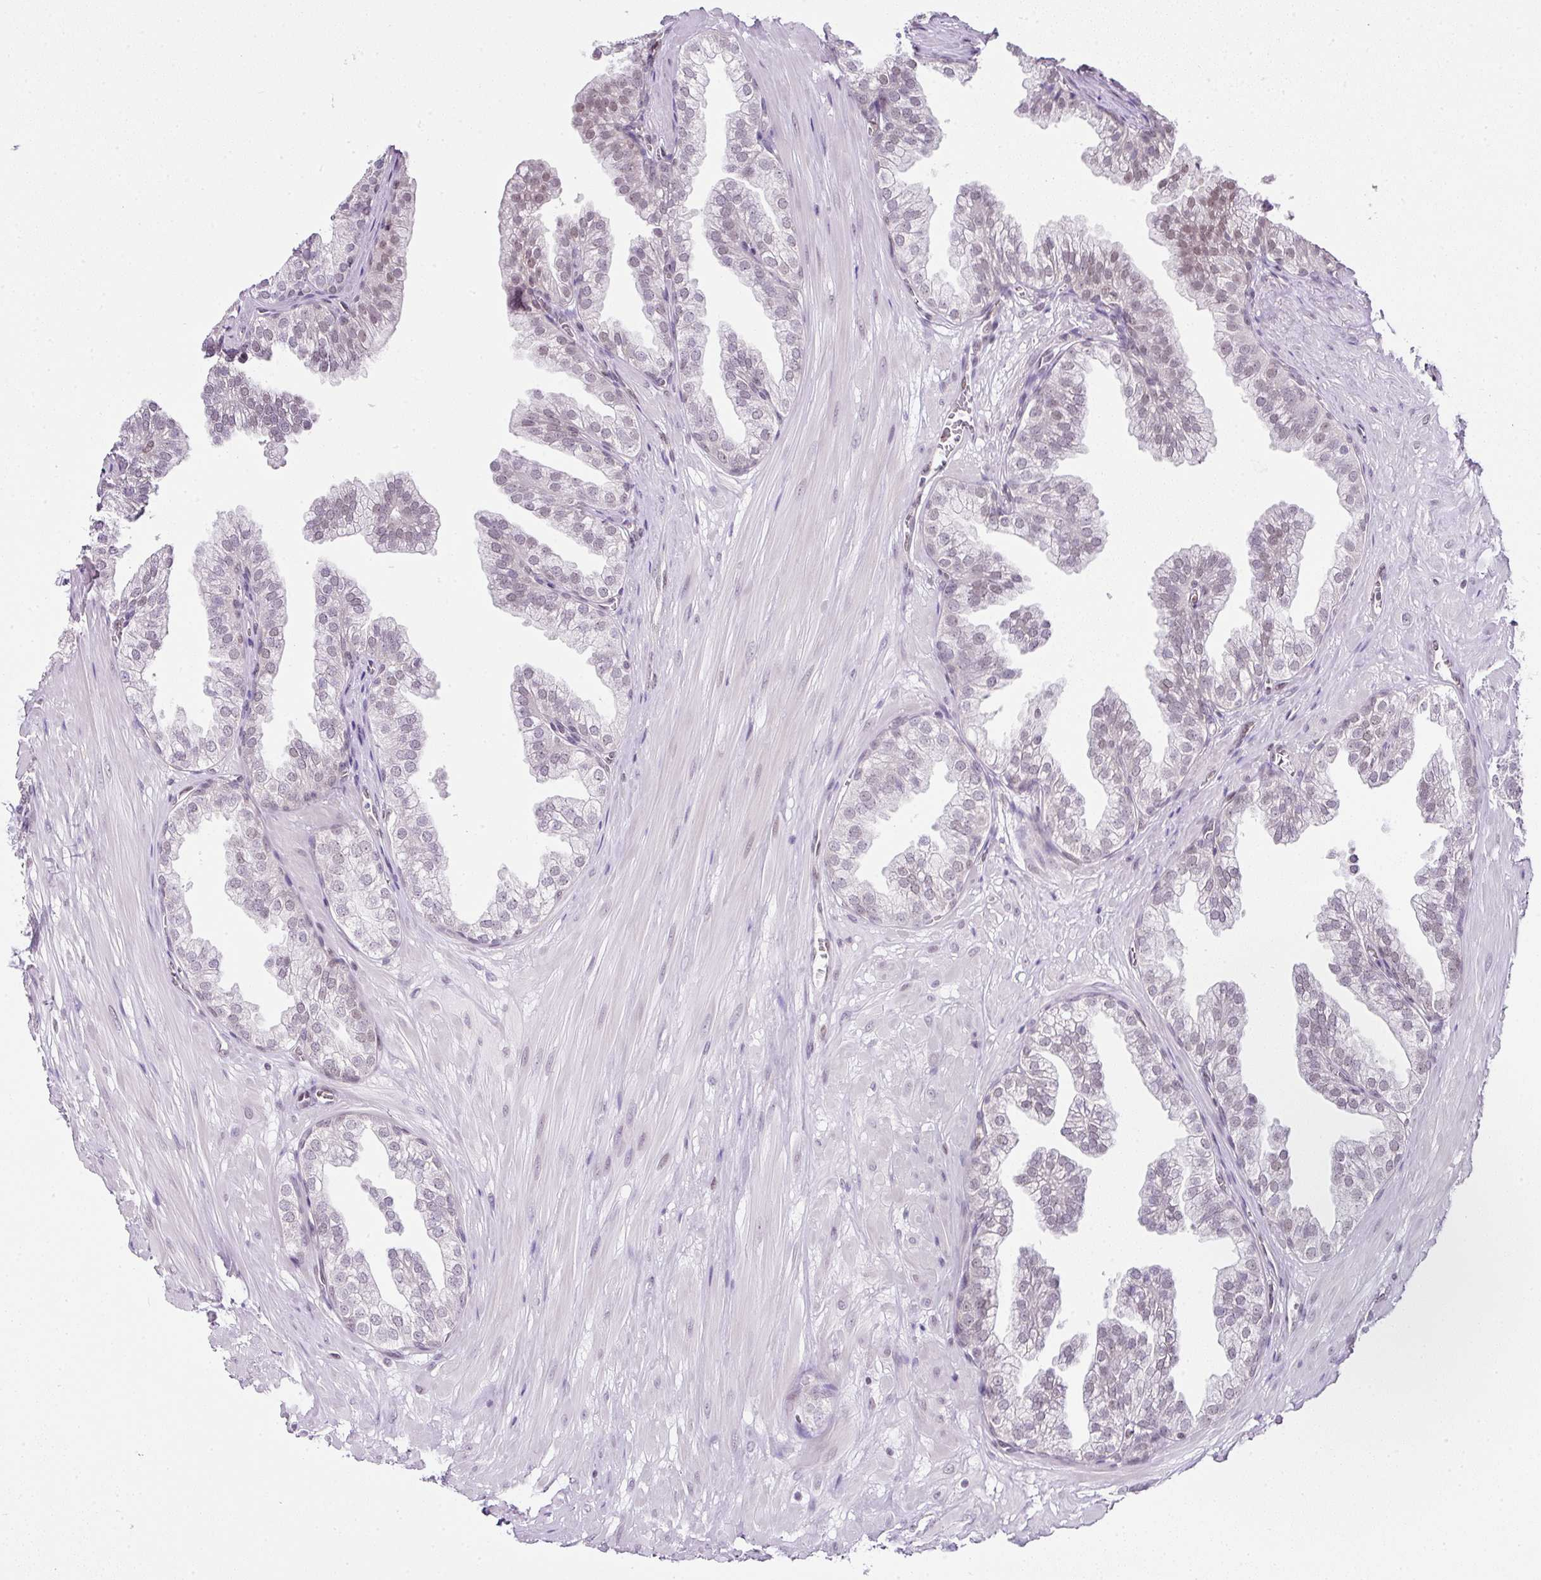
{"staining": {"intensity": "weak", "quantity": "<25%", "location": "nuclear"}, "tissue": "prostate", "cell_type": "Glandular cells", "image_type": "normal", "snomed": [{"axis": "morphology", "description": "Normal tissue, NOS"}, {"axis": "topography", "description": "Prostate"}, {"axis": "topography", "description": "Peripheral nerve tissue"}], "caption": "Immunohistochemistry (IHC) photomicrograph of unremarkable prostate: prostate stained with DAB (3,3'-diaminobenzidine) shows no significant protein positivity in glandular cells. Nuclei are stained in blue.", "gene": "FAM32A", "patient": {"sex": "male", "age": 55}}